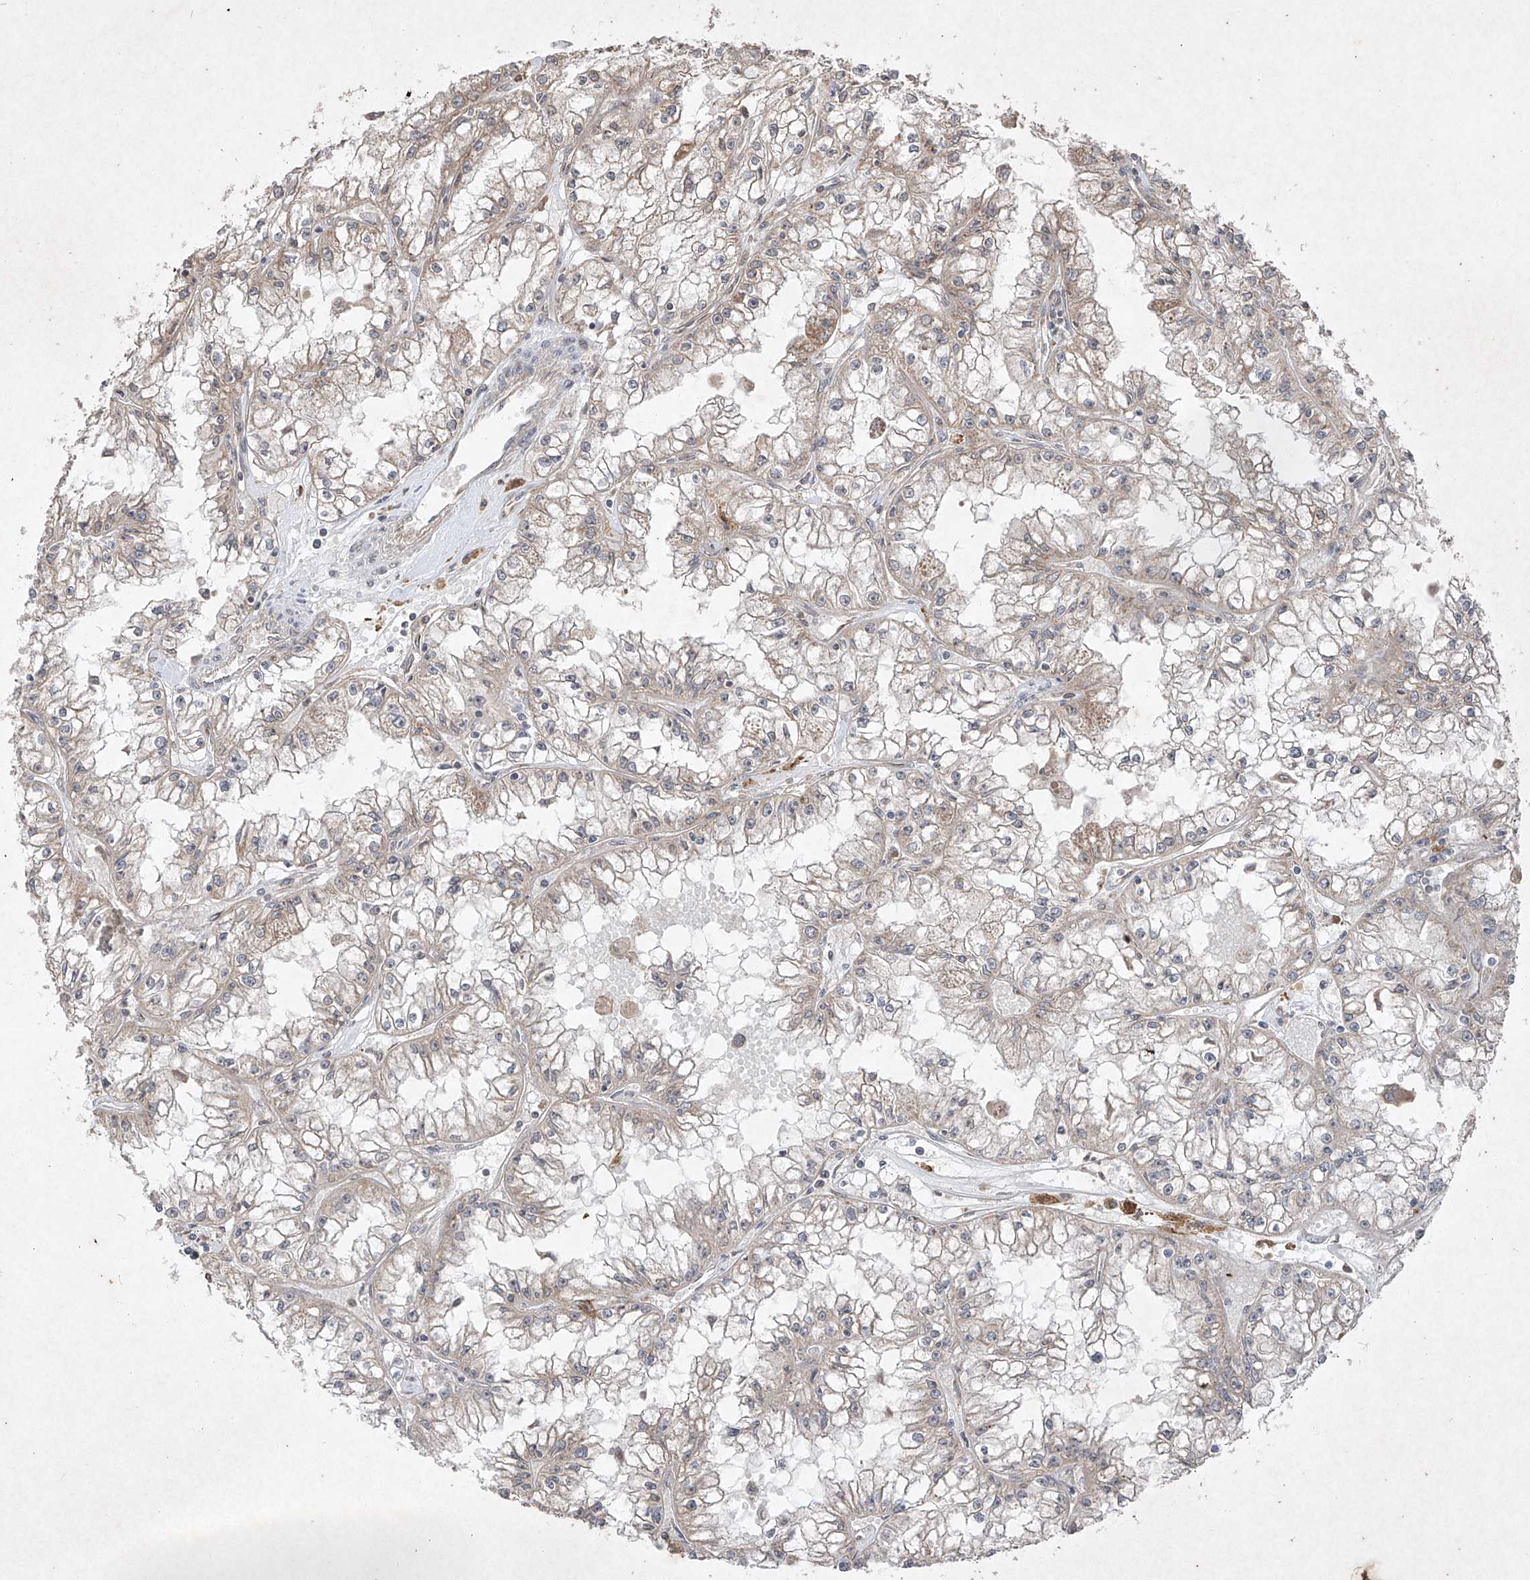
{"staining": {"intensity": "weak", "quantity": "25%-75%", "location": "cytoplasmic/membranous"}, "tissue": "renal cancer", "cell_type": "Tumor cells", "image_type": "cancer", "snomed": [{"axis": "morphology", "description": "Adenocarcinoma, NOS"}, {"axis": "topography", "description": "Kidney"}], "caption": "Immunohistochemical staining of human renal adenocarcinoma shows low levels of weak cytoplasmic/membranous expression in about 25%-75% of tumor cells. (brown staining indicates protein expression, while blue staining denotes nuclei).", "gene": "ABCD3", "patient": {"sex": "male", "age": 56}}